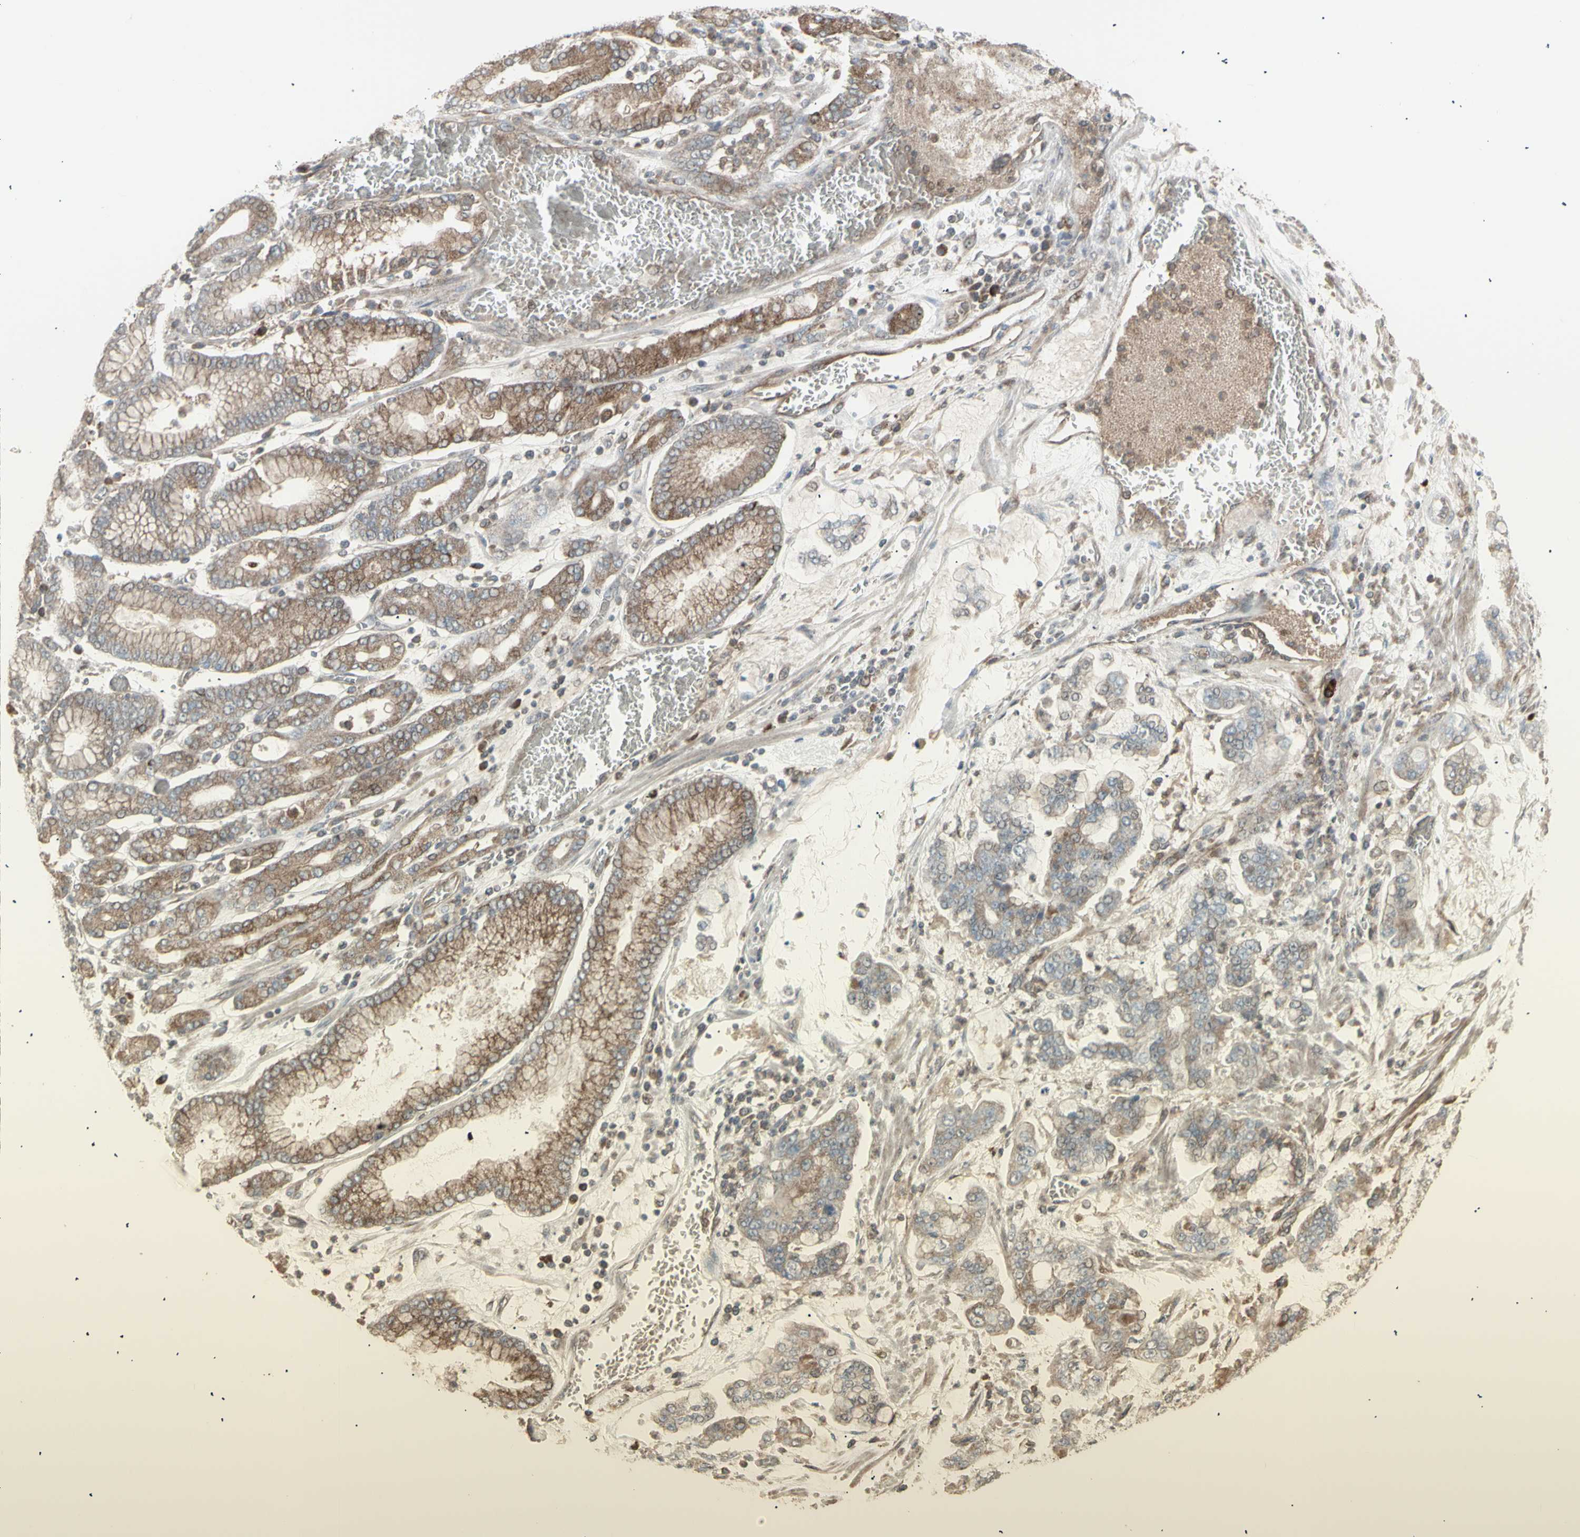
{"staining": {"intensity": "moderate", "quantity": ">75%", "location": "cytoplasmic/membranous"}, "tissue": "stomach cancer", "cell_type": "Tumor cells", "image_type": "cancer", "snomed": [{"axis": "morphology", "description": "Normal tissue, NOS"}, {"axis": "morphology", "description": "Adenocarcinoma, NOS"}, {"axis": "topography", "description": "Stomach, upper"}, {"axis": "topography", "description": "Stomach"}], "caption": "Brown immunohistochemical staining in human stomach cancer reveals moderate cytoplasmic/membranous staining in approximately >75% of tumor cells. (DAB (3,3'-diaminobenzidine) IHC, brown staining for protein, blue staining for nuclei).", "gene": "RNASEL", "patient": {"sex": "male", "age": 76}}